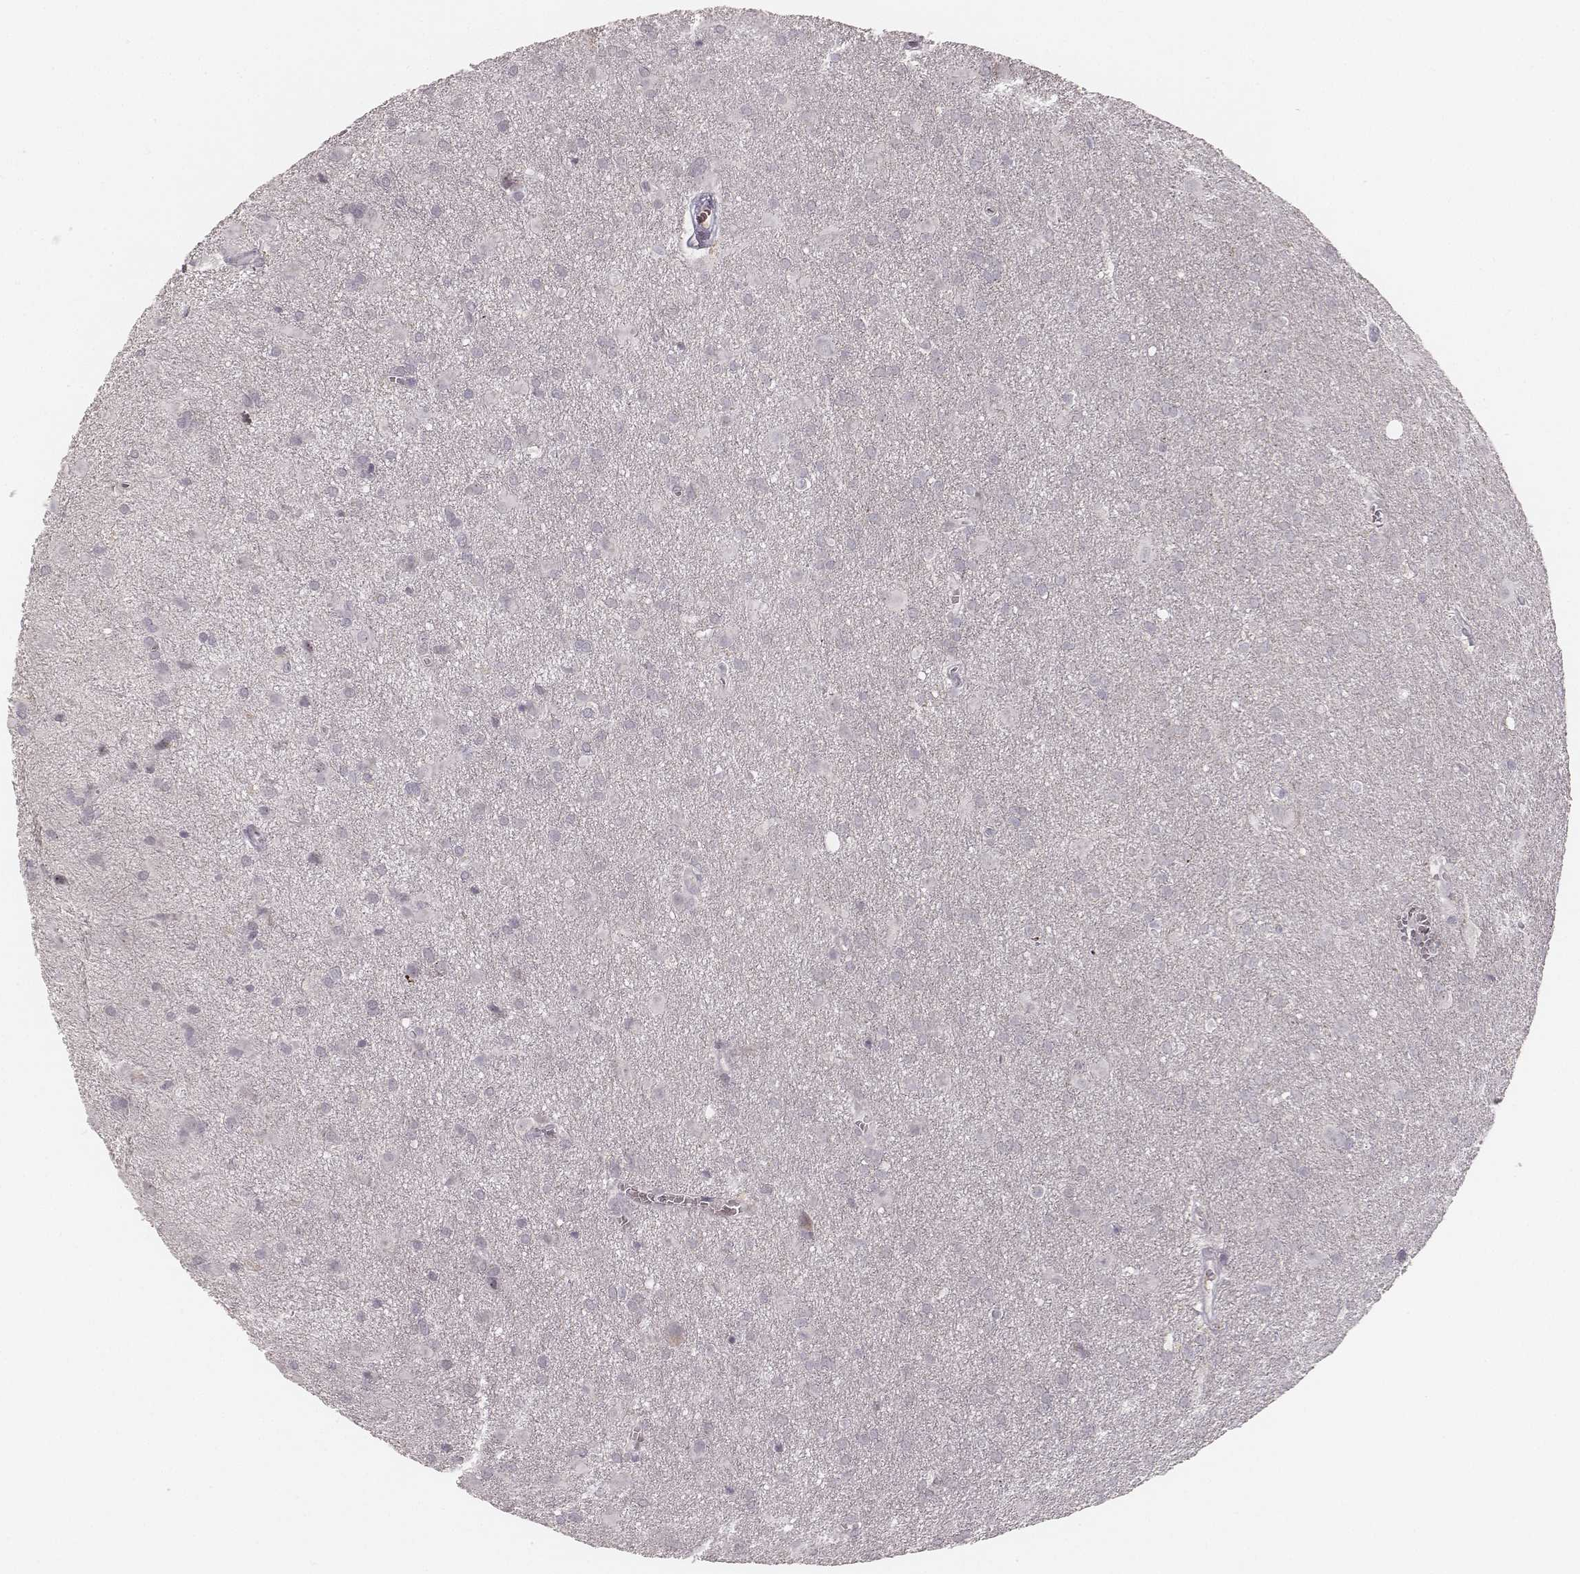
{"staining": {"intensity": "negative", "quantity": "none", "location": "none"}, "tissue": "glioma", "cell_type": "Tumor cells", "image_type": "cancer", "snomed": [{"axis": "morphology", "description": "Glioma, malignant, Low grade"}, {"axis": "topography", "description": "Brain"}], "caption": "A high-resolution micrograph shows immunohistochemistry staining of glioma, which exhibits no significant positivity in tumor cells.", "gene": "MADCAM1", "patient": {"sex": "male", "age": 58}}